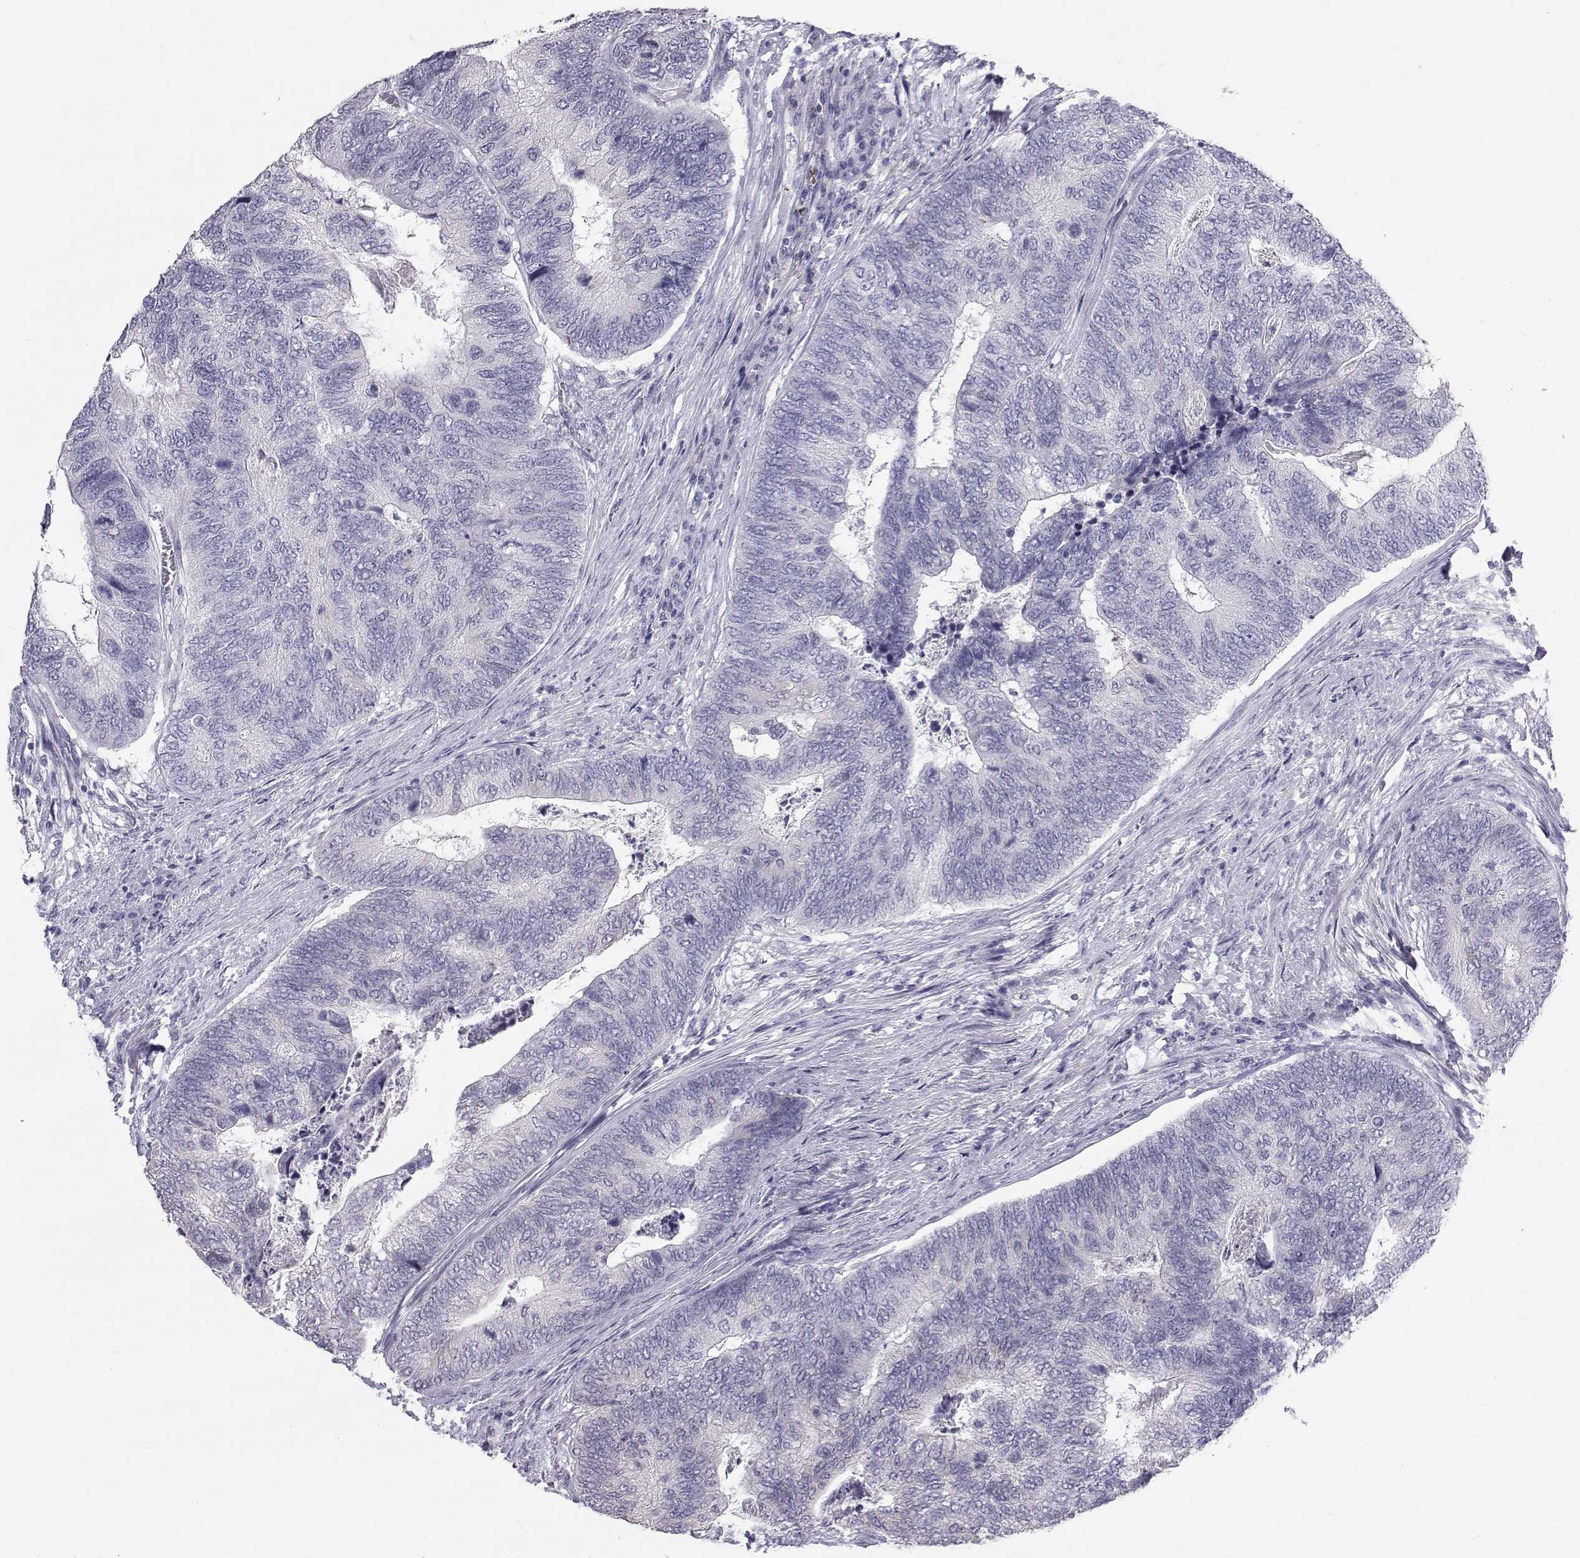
{"staining": {"intensity": "negative", "quantity": "none", "location": "none"}, "tissue": "colorectal cancer", "cell_type": "Tumor cells", "image_type": "cancer", "snomed": [{"axis": "morphology", "description": "Adenocarcinoma, NOS"}, {"axis": "topography", "description": "Colon"}], "caption": "High magnification brightfield microscopy of colorectal cancer stained with DAB (brown) and counterstained with hematoxylin (blue): tumor cells show no significant expression. The staining was performed using DAB (3,3'-diaminobenzidine) to visualize the protein expression in brown, while the nuclei were stained in blue with hematoxylin (Magnification: 20x).", "gene": "RNASE12", "patient": {"sex": "female", "age": 67}}